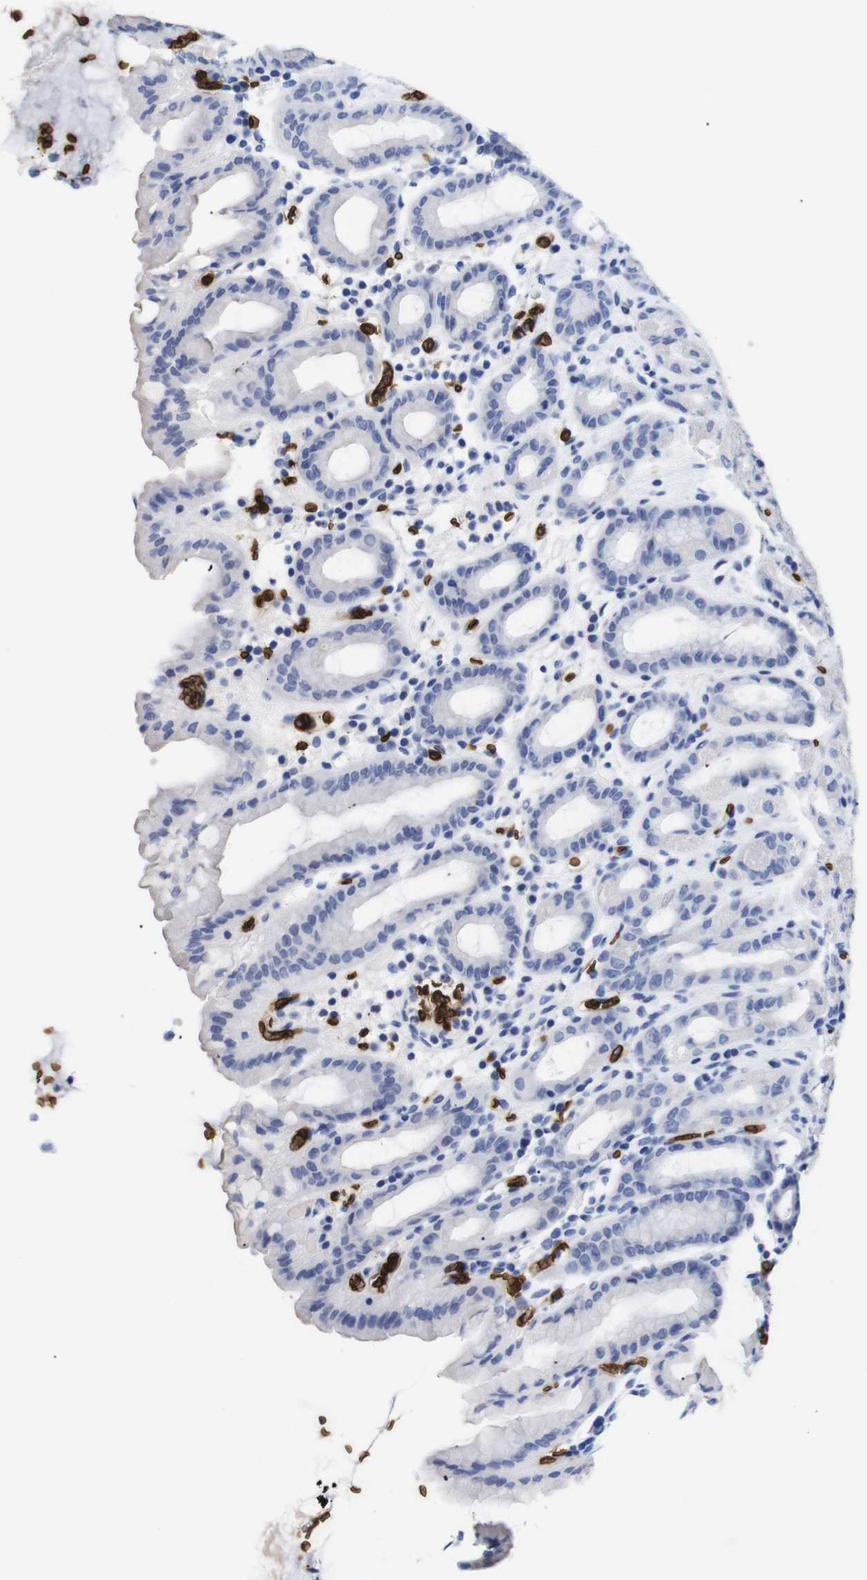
{"staining": {"intensity": "negative", "quantity": "none", "location": "none"}, "tissue": "stomach", "cell_type": "Glandular cells", "image_type": "normal", "snomed": [{"axis": "morphology", "description": "Normal tissue, NOS"}, {"axis": "topography", "description": "Stomach, upper"}], "caption": "DAB immunohistochemical staining of benign human stomach demonstrates no significant positivity in glandular cells.", "gene": "S1PR2", "patient": {"sex": "male", "age": 68}}